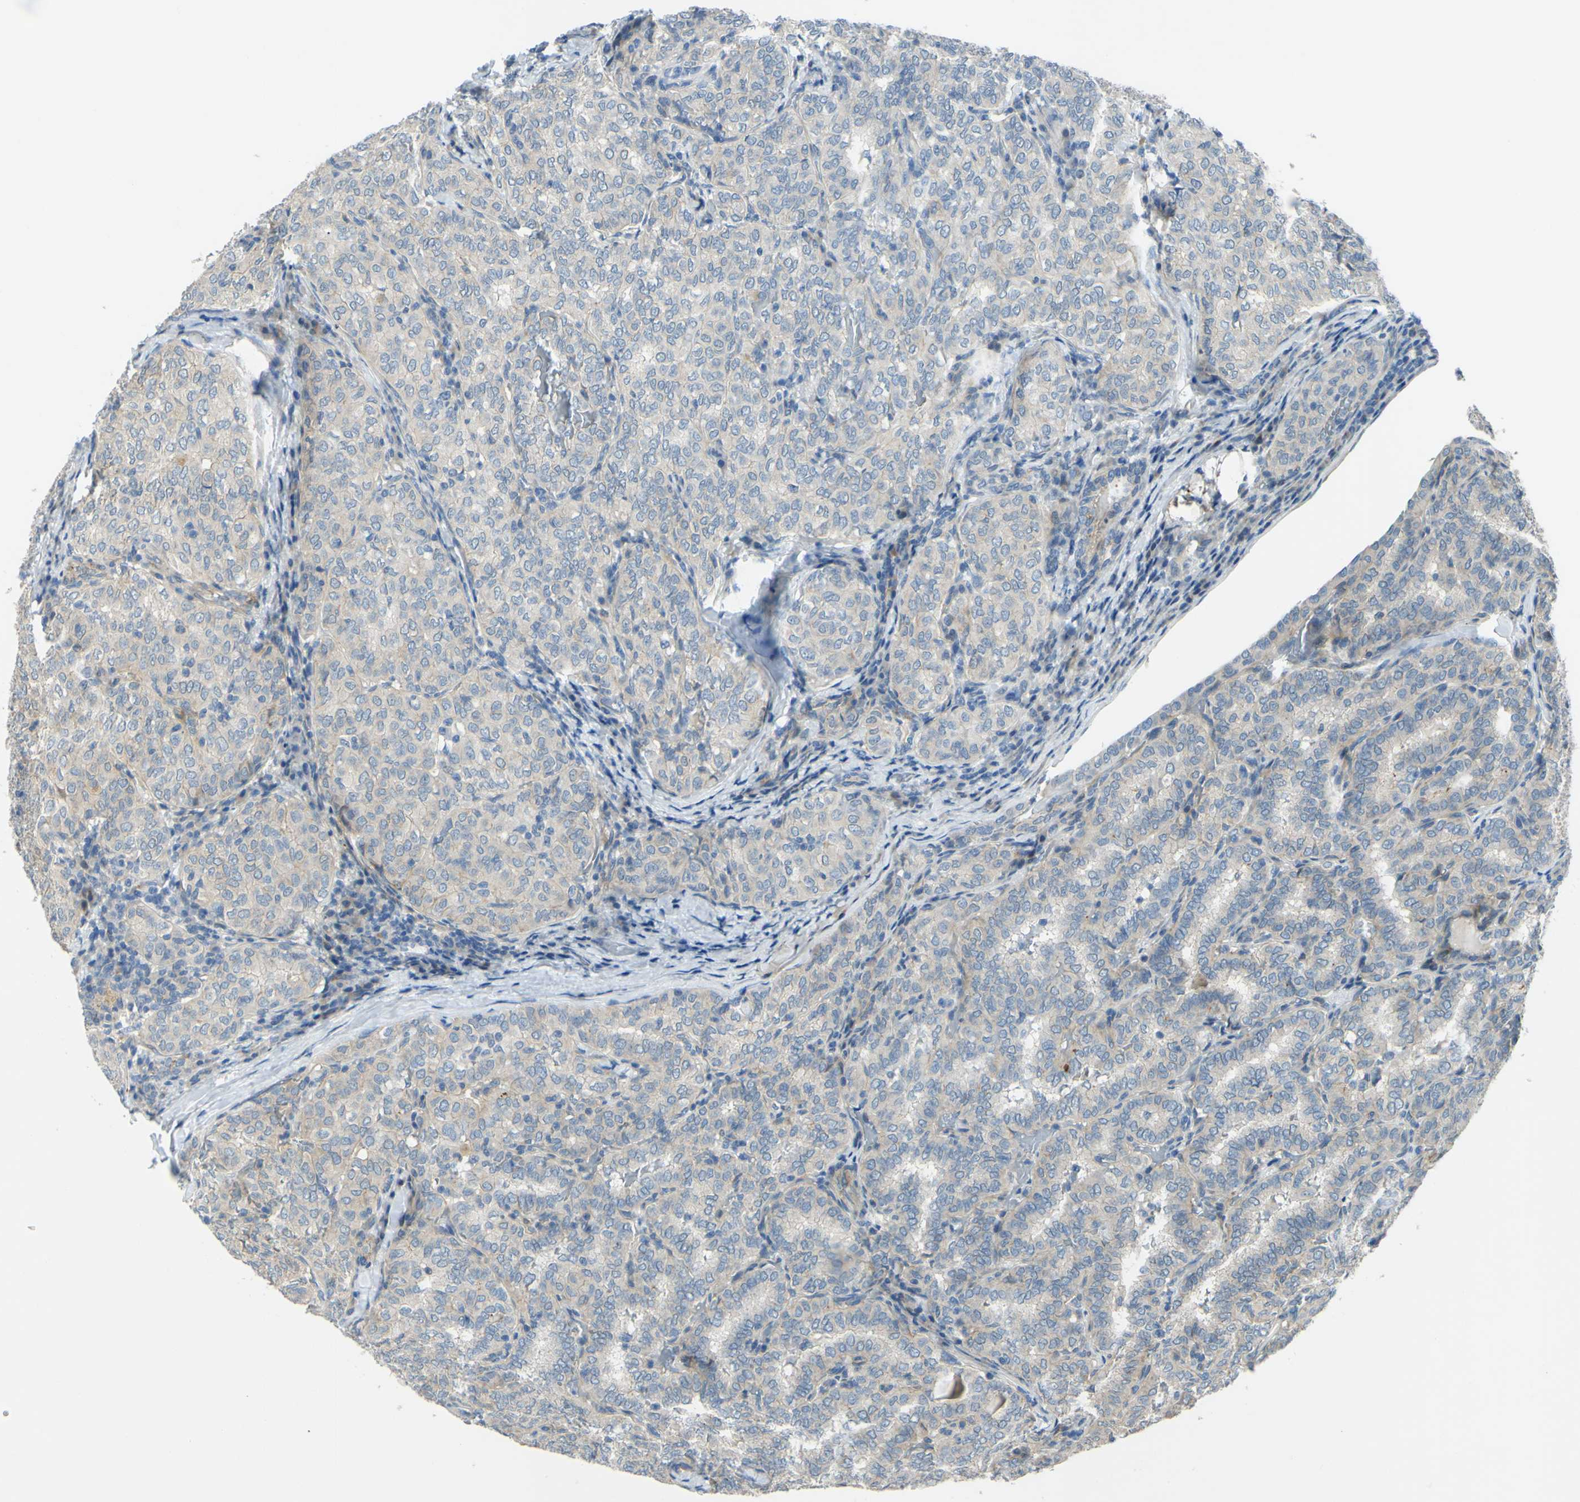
{"staining": {"intensity": "weak", "quantity": ">75%", "location": "cytoplasmic/membranous"}, "tissue": "thyroid cancer", "cell_type": "Tumor cells", "image_type": "cancer", "snomed": [{"axis": "morphology", "description": "Normal tissue, NOS"}, {"axis": "morphology", "description": "Papillary adenocarcinoma, NOS"}, {"axis": "topography", "description": "Thyroid gland"}], "caption": "Protein staining by immunohistochemistry exhibits weak cytoplasmic/membranous staining in about >75% of tumor cells in thyroid cancer (papillary adenocarcinoma).", "gene": "ARHGAP1", "patient": {"sex": "female", "age": 30}}